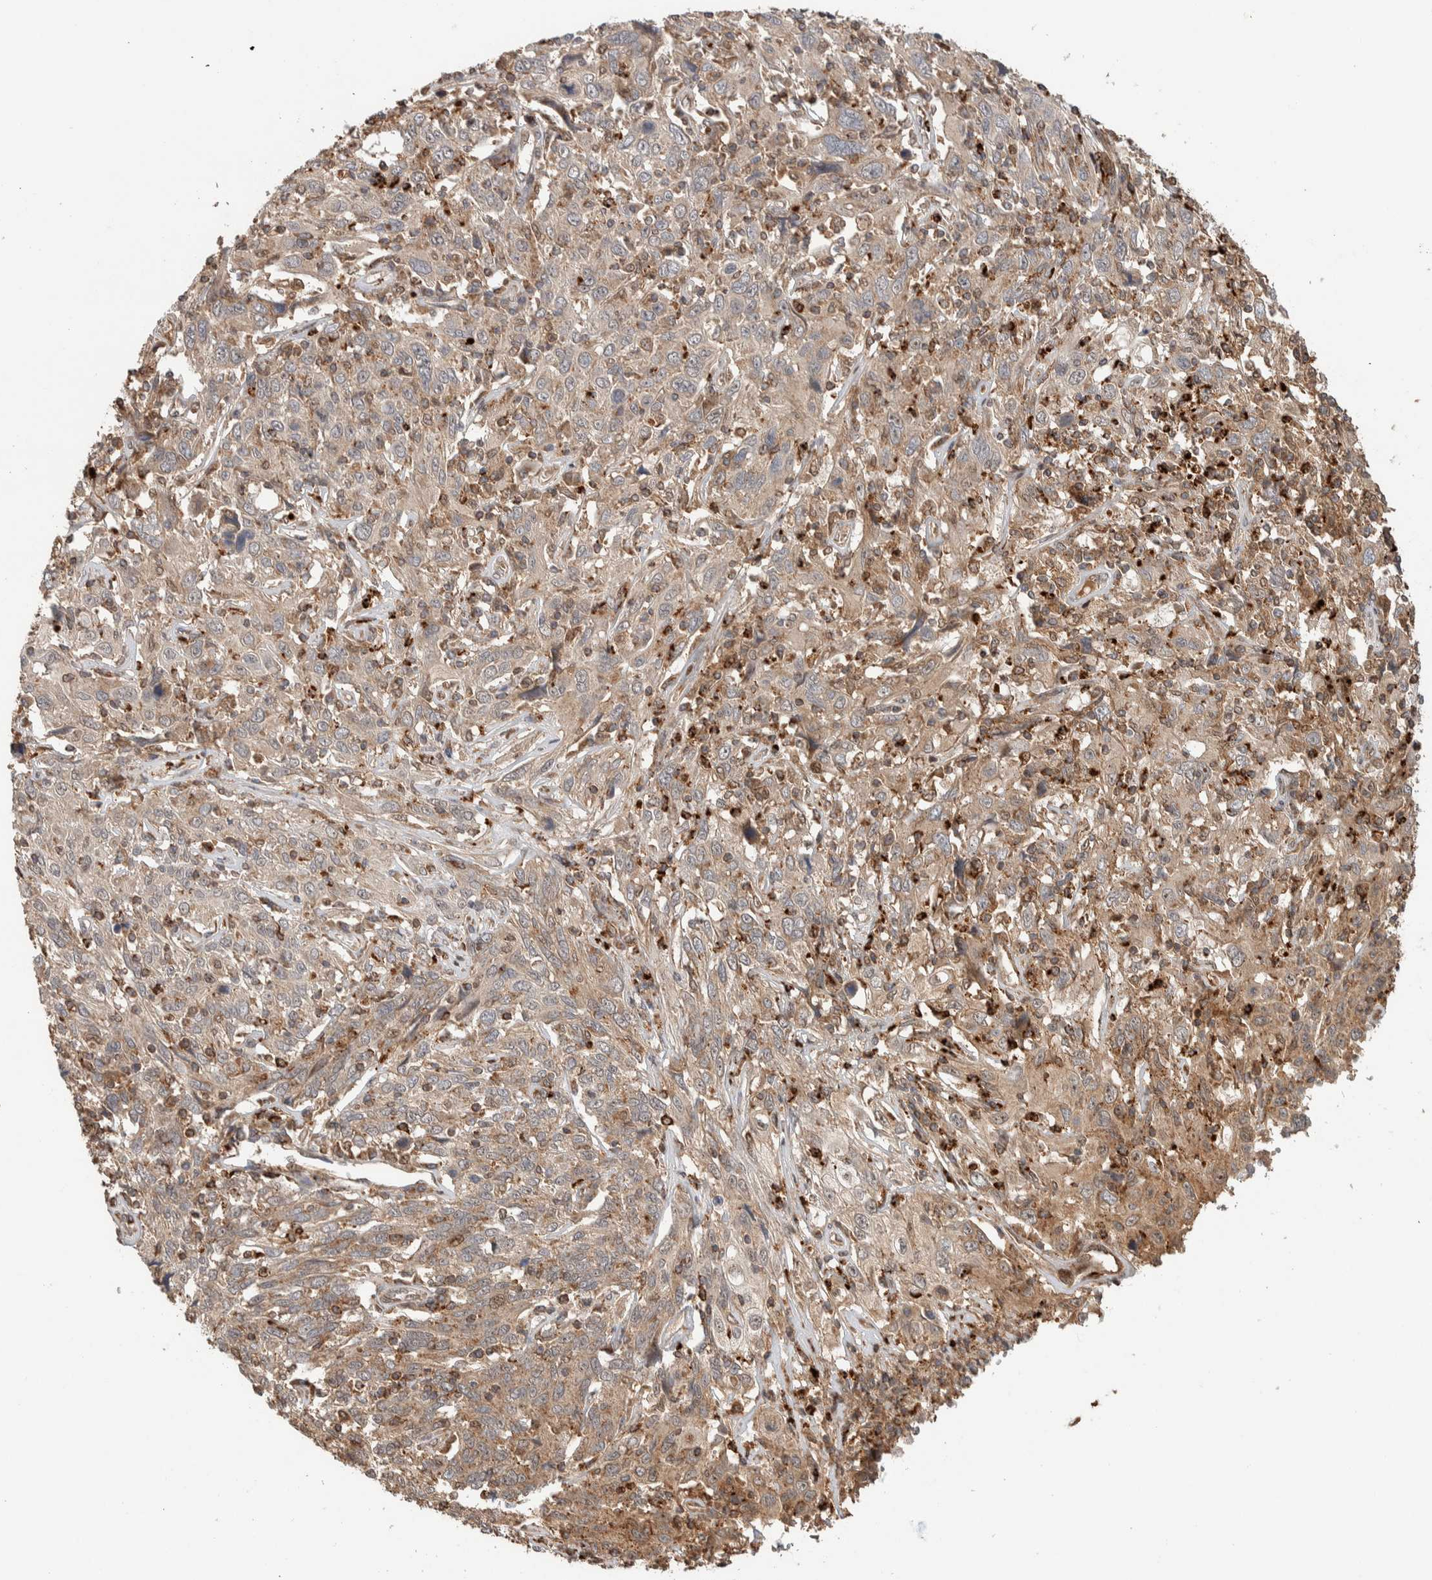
{"staining": {"intensity": "weak", "quantity": ">75%", "location": "cytoplasmic/membranous"}, "tissue": "cervical cancer", "cell_type": "Tumor cells", "image_type": "cancer", "snomed": [{"axis": "morphology", "description": "Squamous cell carcinoma, NOS"}, {"axis": "topography", "description": "Cervix"}], "caption": "The histopathology image shows a brown stain indicating the presence of a protein in the cytoplasmic/membranous of tumor cells in cervical squamous cell carcinoma. The protein of interest is shown in brown color, while the nuclei are stained blue.", "gene": "VPS53", "patient": {"sex": "female", "age": 46}}